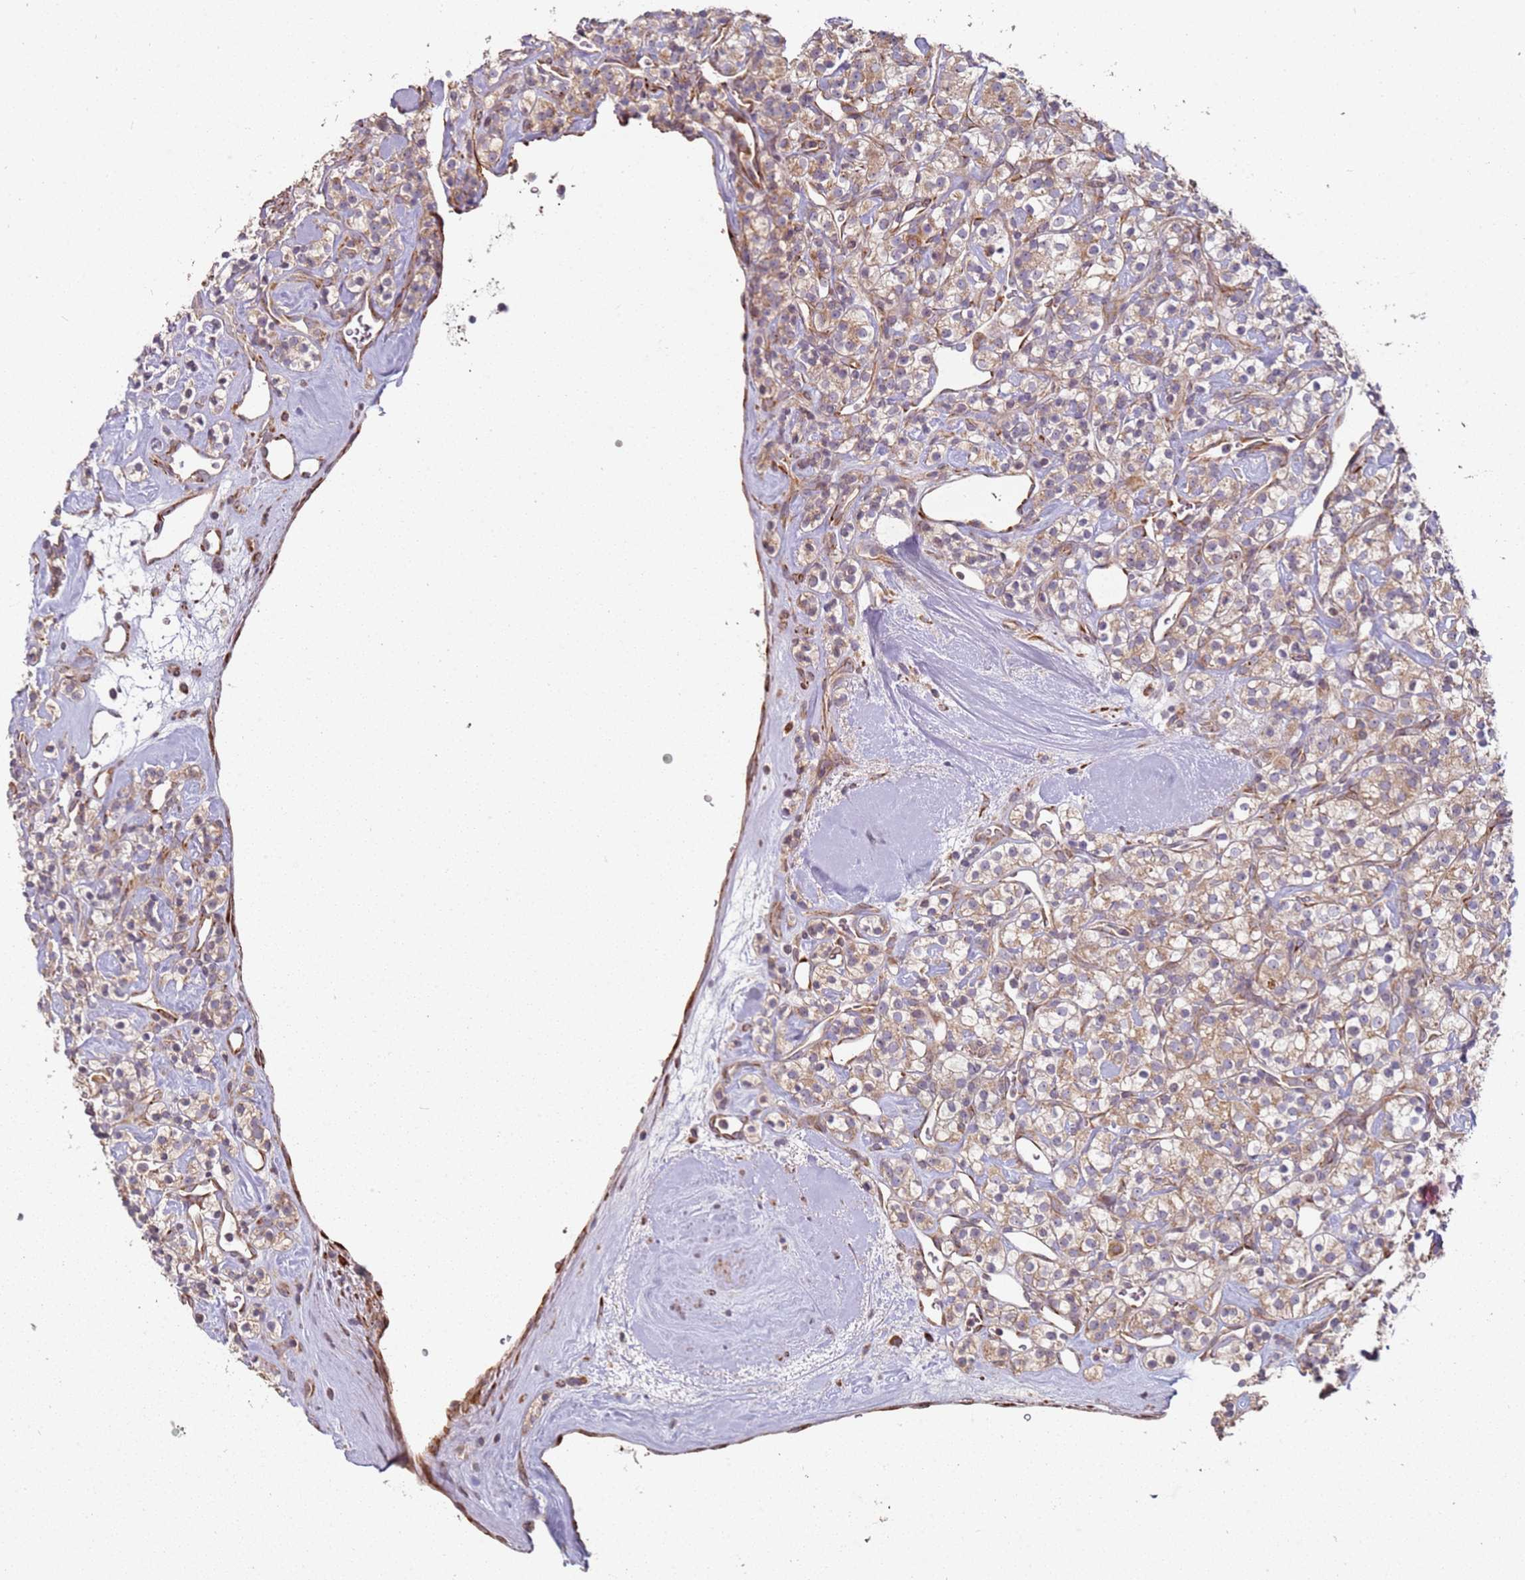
{"staining": {"intensity": "weak", "quantity": ">75%", "location": "cytoplasmic/membranous"}, "tissue": "renal cancer", "cell_type": "Tumor cells", "image_type": "cancer", "snomed": [{"axis": "morphology", "description": "Adenocarcinoma, NOS"}, {"axis": "topography", "description": "Kidney"}], "caption": "This is a micrograph of immunohistochemistry staining of adenocarcinoma (renal), which shows weak expression in the cytoplasmic/membranous of tumor cells.", "gene": "ARFRP1", "patient": {"sex": "male", "age": 77}}